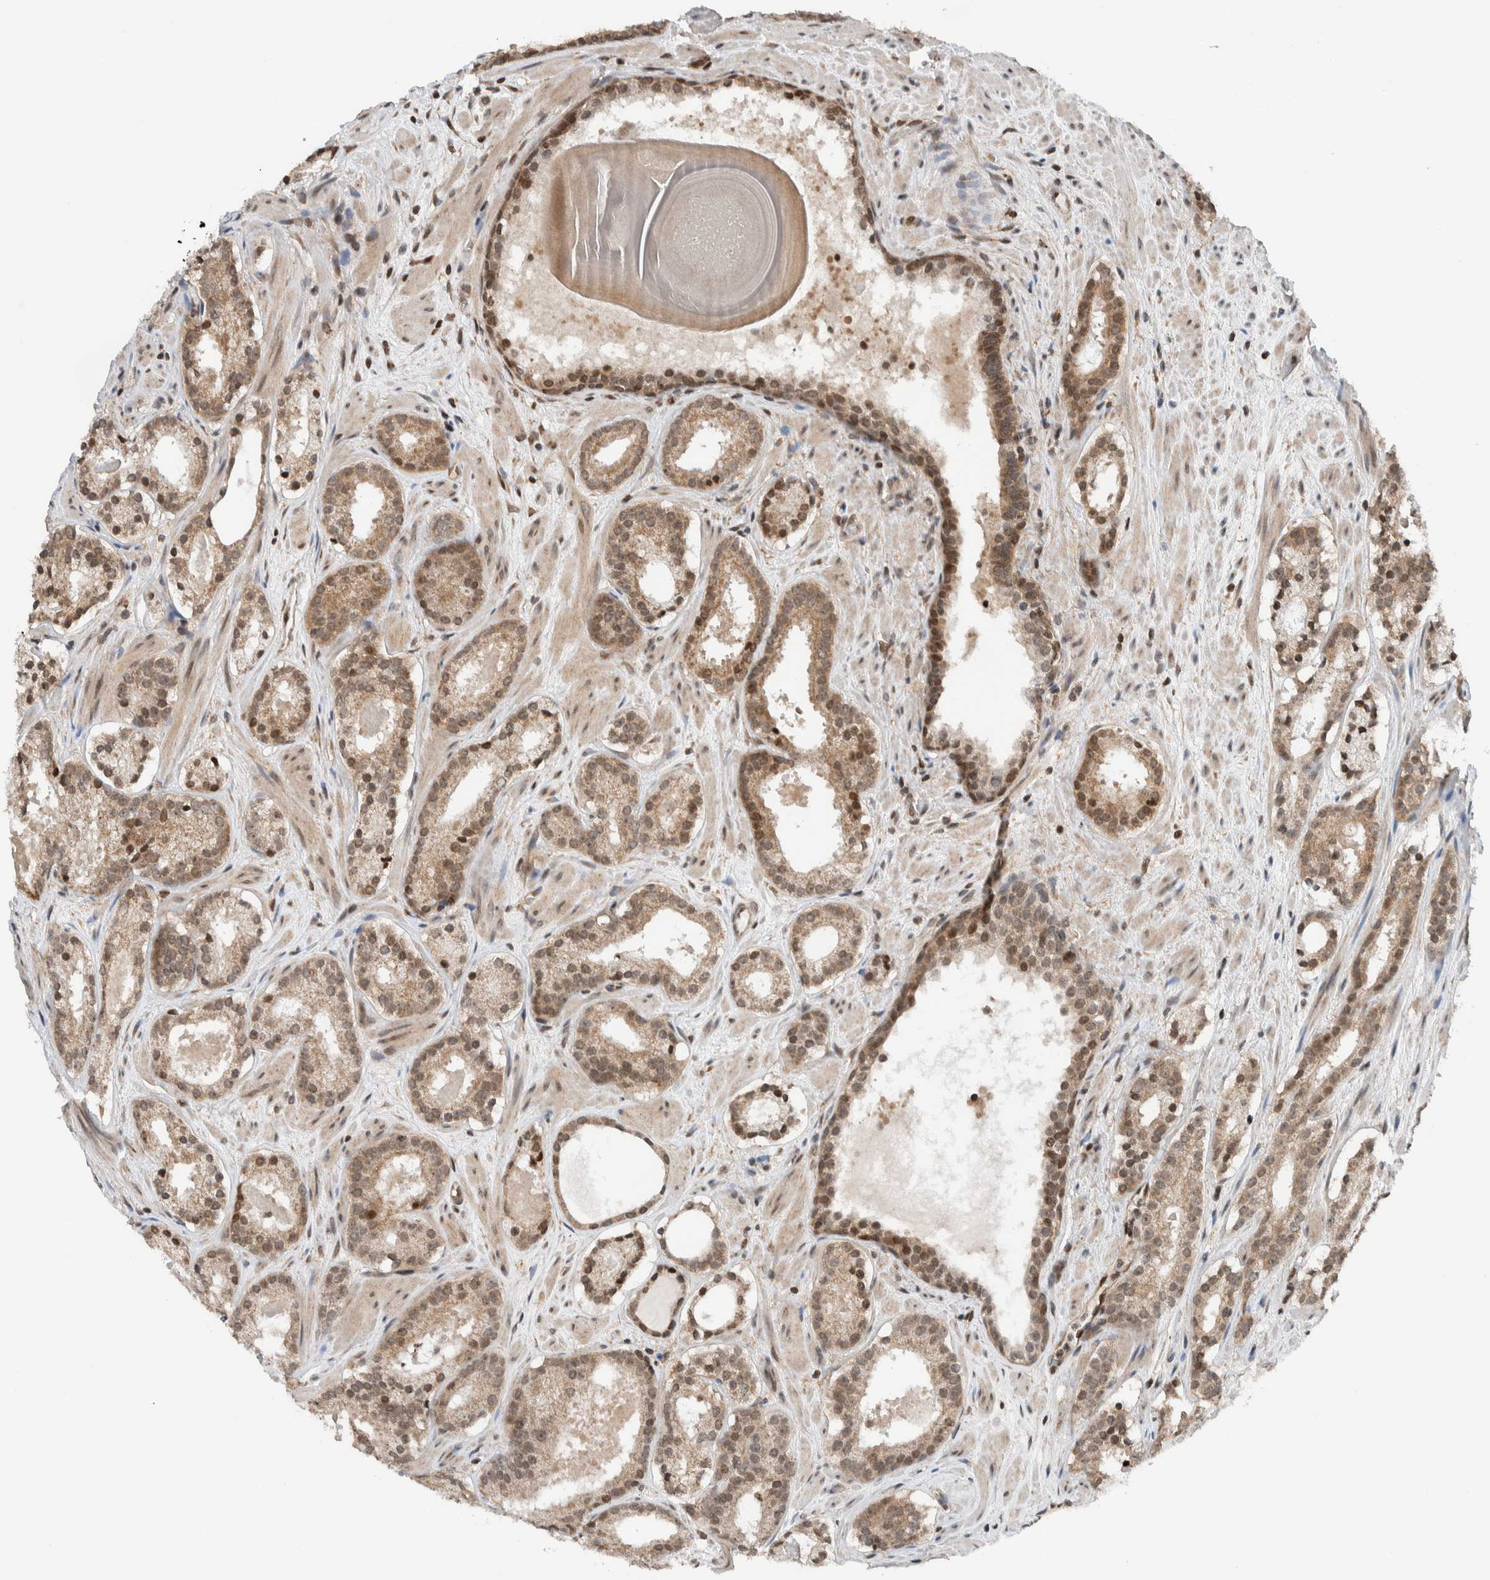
{"staining": {"intensity": "moderate", "quantity": ">75%", "location": "cytoplasmic/membranous,nuclear"}, "tissue": "prostate cancer", "cell_type": "Tumor cells", "image_type": "cancer", "snomed": [{"axis": "morphology", "description": "Adenocarcinoma, Low grade"}, {"axis": "topography", "description": "Prostate"}], "caption": "The photomicrograph shows staining of prostate cancer, revealing moderate cytoplasmic/membranous and nuclear protein staining (brown color) within tumor cells. (DAB (3,3'-diaminobenzidine) IHC, brown staining for protein, blue staining for nuclei).", "gene": "NPLOC4", "patient": {"sex": "male", "age": 69}}